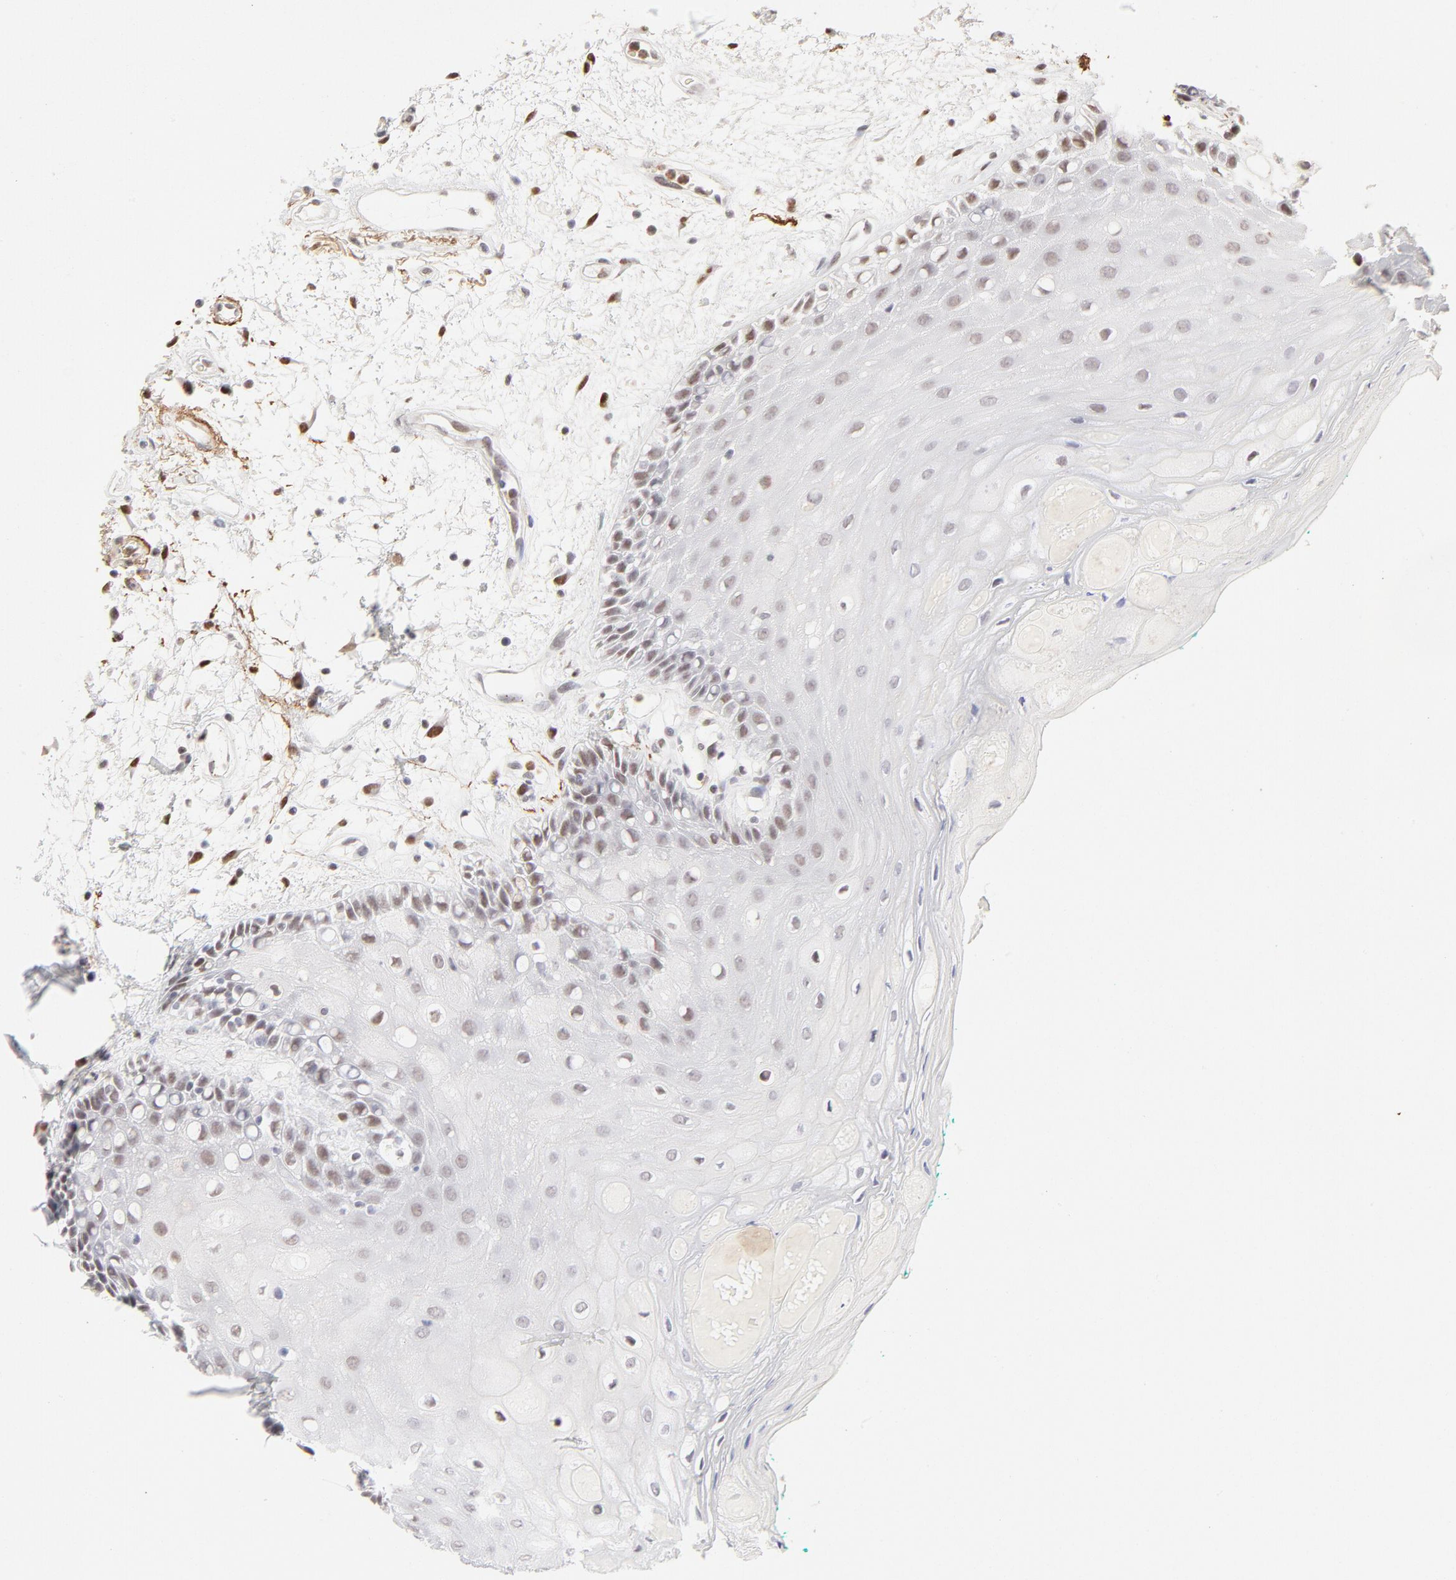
{"staining": {"intensity": "moderate", "quantity": "25%-75%", "location": "nuclear"}, "tissue": "oral mucosa", "cell_type": "Squamous epithelial cells", "image_type": "normal", "snomed": [{"axis": "morphology", "description": "Normal tissue, NOS"}, {"axis": "morphology", "description": "Squamous cell carcinoma, NOS"}, {"axis": "topography", "description": "Skeletal muscle"}, {"axis": "topography", "description": "Oral tissue"}, {"axis": "topography", "description": "Head-Neck"}], "caption": "Immunohistochemistry photomicrograph of benign oral mucosa: oral mucosa stained using IHC exhibits medium levels of moderate protein expression localized specifically in the nuclear of squamous epithelial cells, appearing as a nuclear brown color.", "gene": "PBX1", "patient": {"sex": "female", "age": 84}}